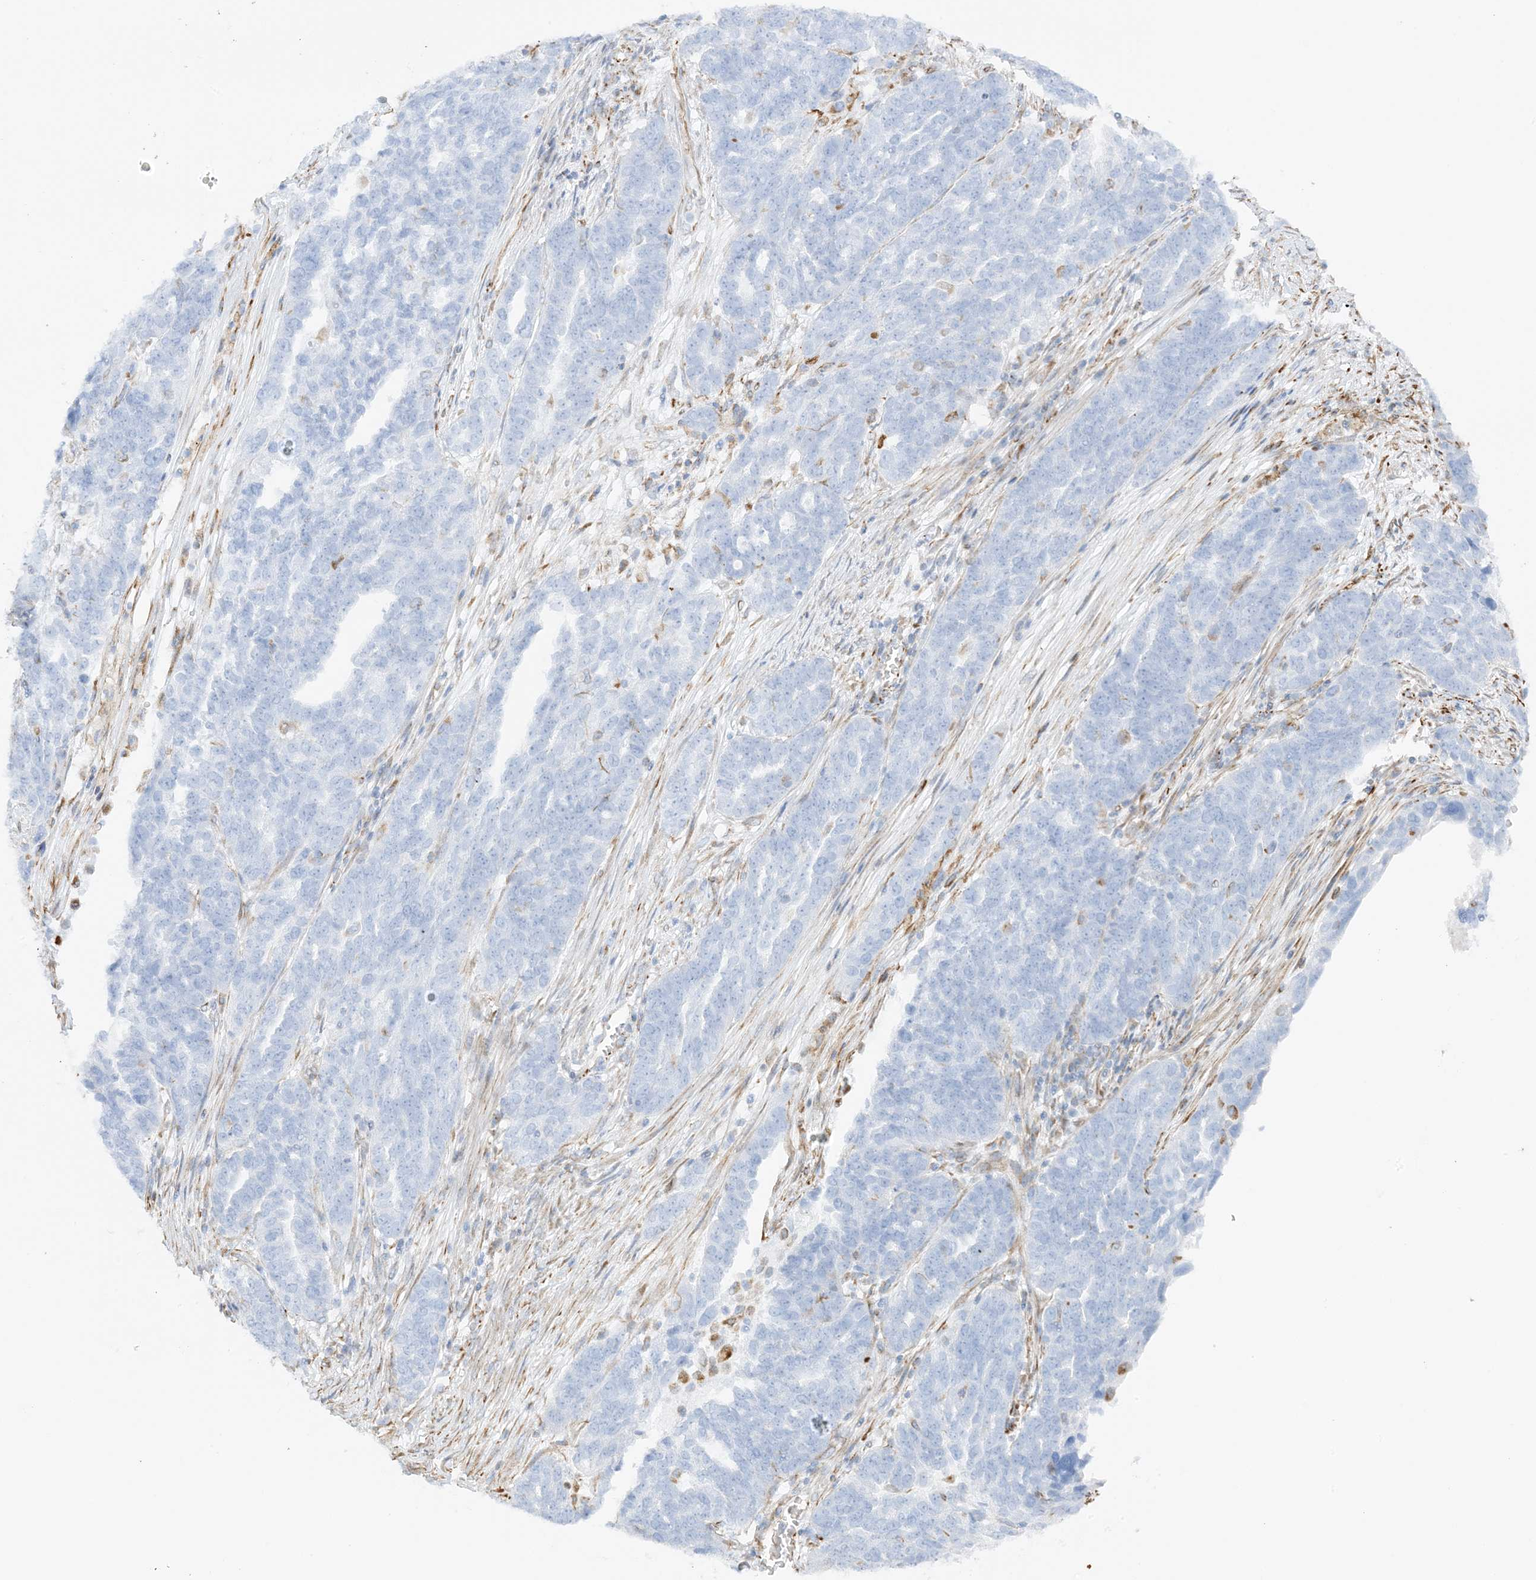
{"staining": {"intensity": "negative", "quantity": "none", "location": "none"}, "tissue": "ovarian cancer", "cell_type": "Tumor cells", "image_type": "cancer", "snomed": [{"axis": "morphology", "description": "Cystadenocarcinoma, serous, NOS"}, {"axis": "topography", "description": "Ovary"}], "caption": "DAB immunohistochemical staining of ovarian cancer (serous cystadenocarcinoma) shows no significant positivity in tumor cells.", "gene": "PID1", "patient": {"sex": "female", "age": 59}}